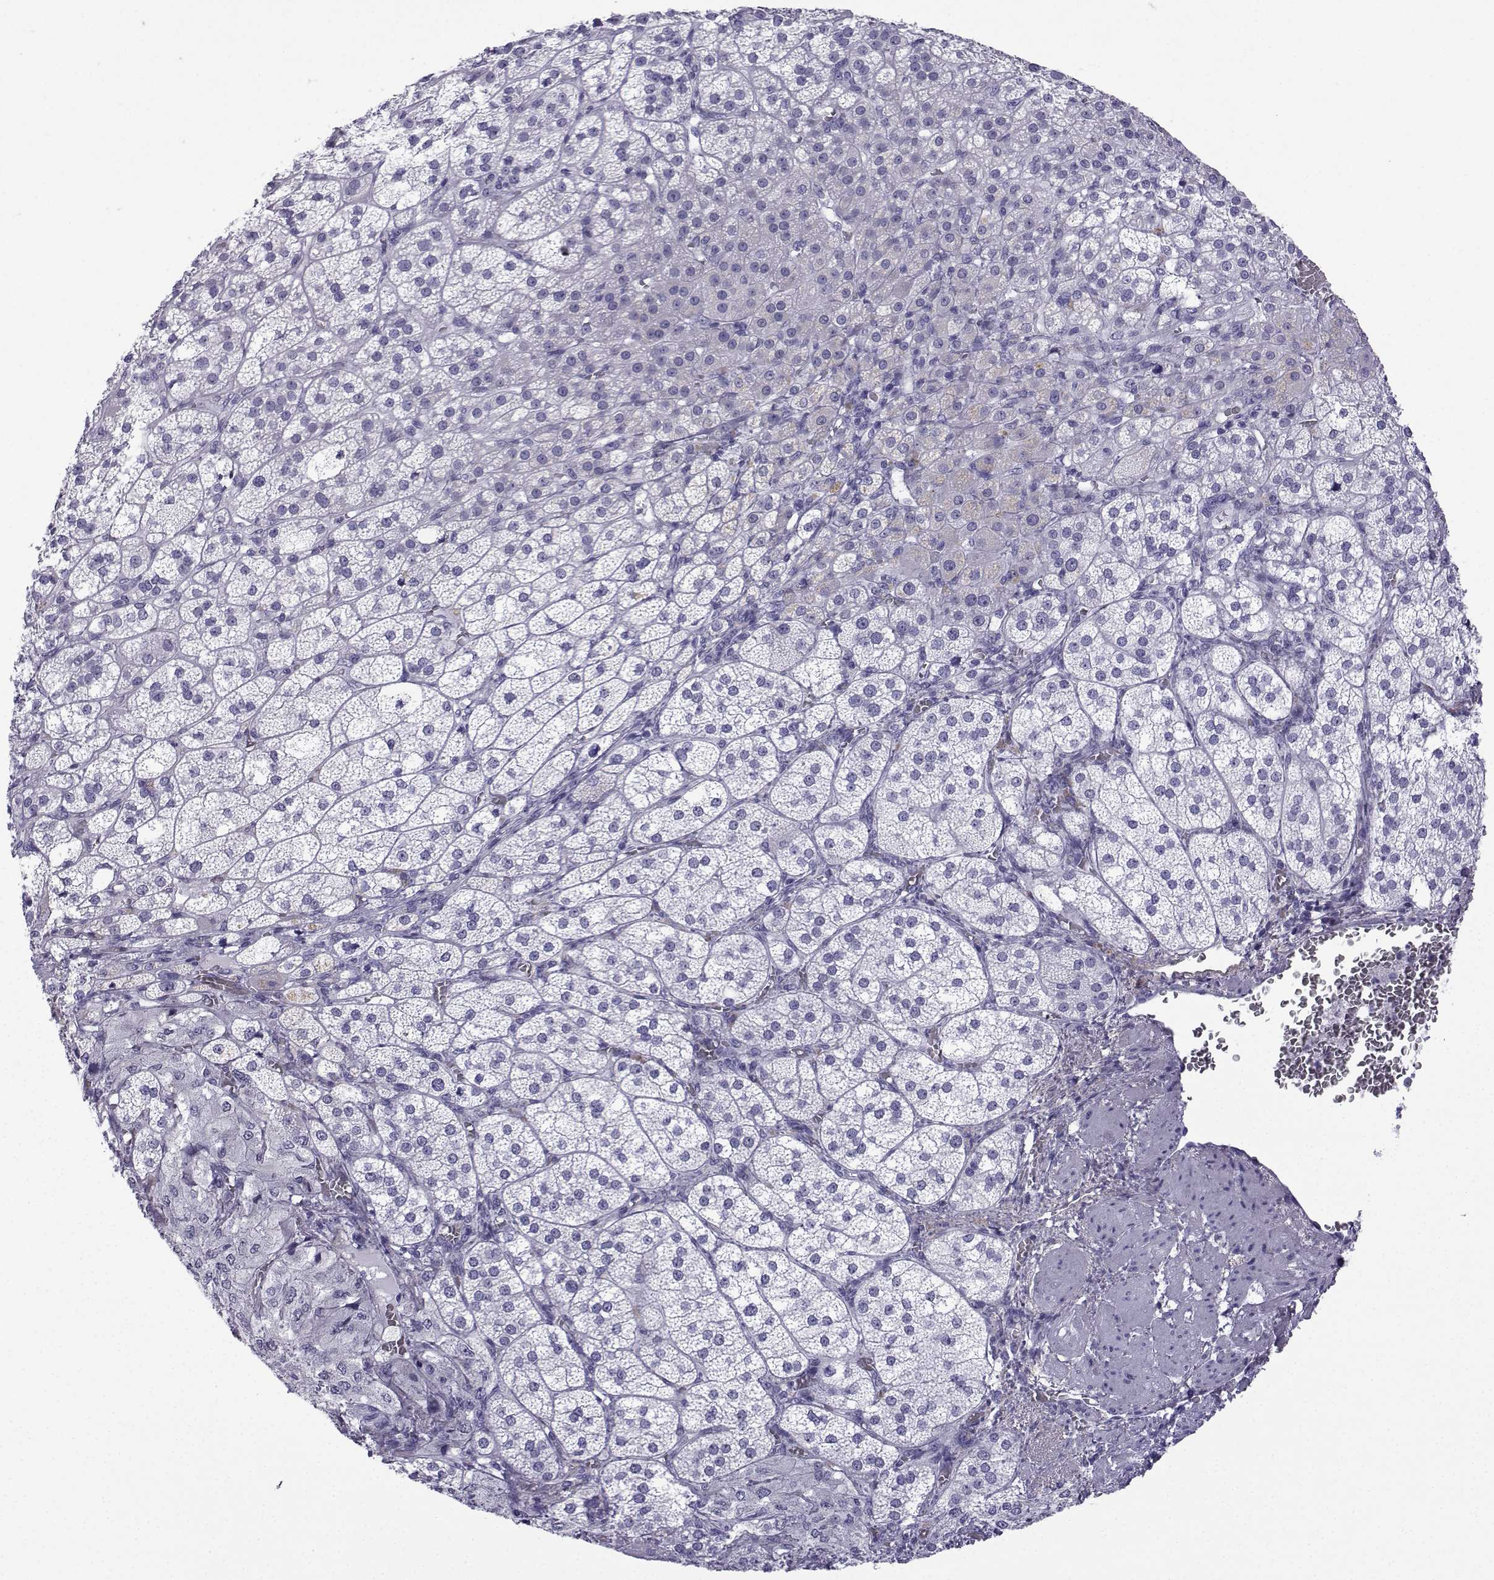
{"staining": {"intensity": "negative", "quantity": "none", "location": "none"}, "tissue": "adrenal gland", "cell_type": "Glandular cells", "image_type": "normal", "snomed": [{"axis": "morphology", "description": "Normal tissue, NOS"}, {"axis": "topography", "description": "Adrenal gland"}], "caption": "A high-resolution image shows IHC staining of normal adrenal gland, which displays no significant staining in glandular cells. The staining is performed using DAB (3,3'-diaminobenzidine) brown chromogen with nuclei counter-stained in using hematoxylin.", "gene": "TRIM46", "patient": {"sex": "female", "age": 60}}